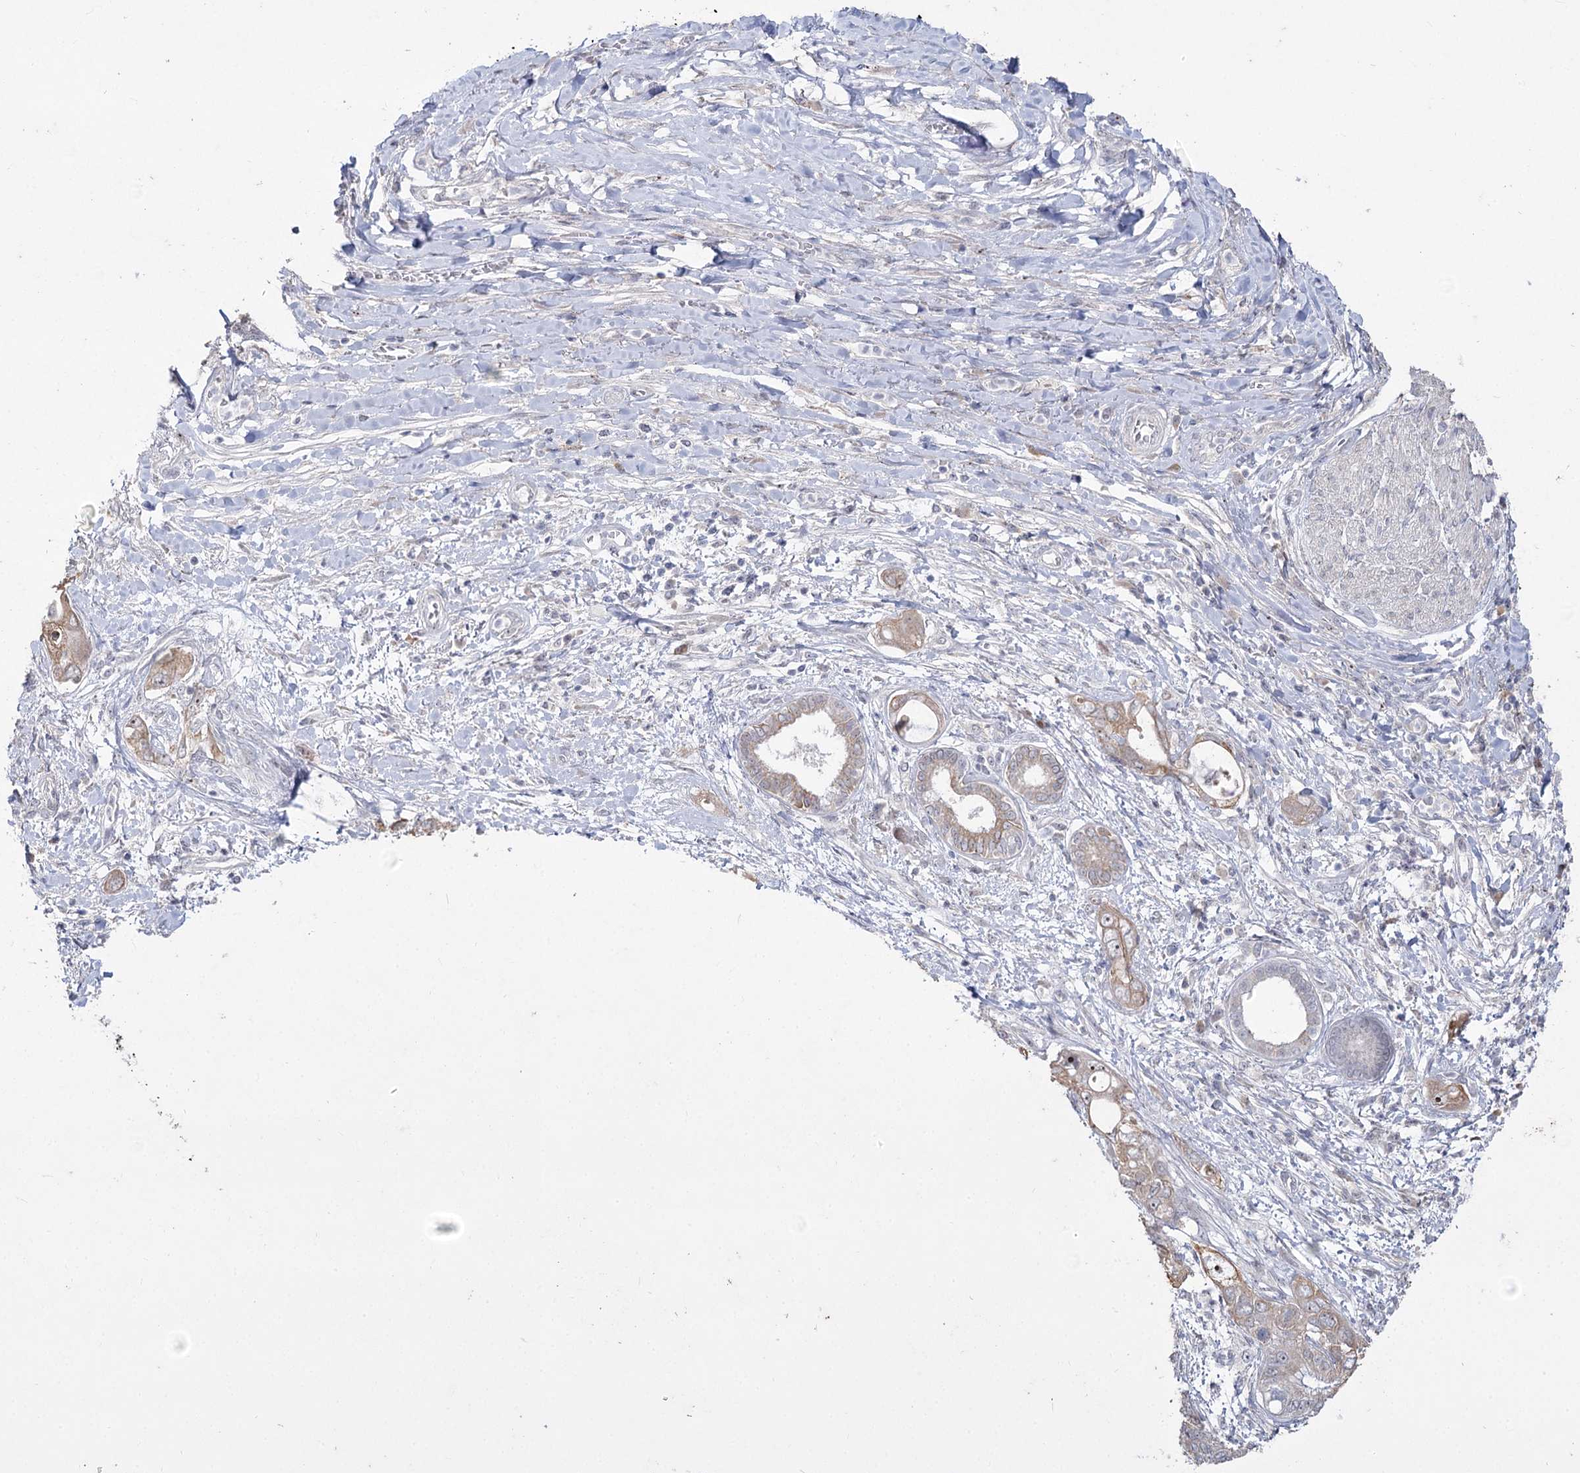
{"staining": {"intensity": "moderate", "quantity": "25%-75%", "location": "cytoplasmic/membranous"}, "tissue": "pancreatic cancer", "cell_type": "Tumor cells", "image_type": "cancer", "snomed": [{"axis": "morphology", "description": "Inflammation, NOS"}, {"axis": "morphology", "description": "Adenocarcinoma, NOS"}, {"axis": "topography", "description": "Pancreas"}], "caption": "Immunohistochemical staining of pancreatic cancer (adenocarcinoma) reveals medium levels of moderate cytoplasmic/membranous protein positivity in approximately 25%-75% of tumor cells.", "gene": "DDX50", "patient": {"sex": "female", "age": 56}}